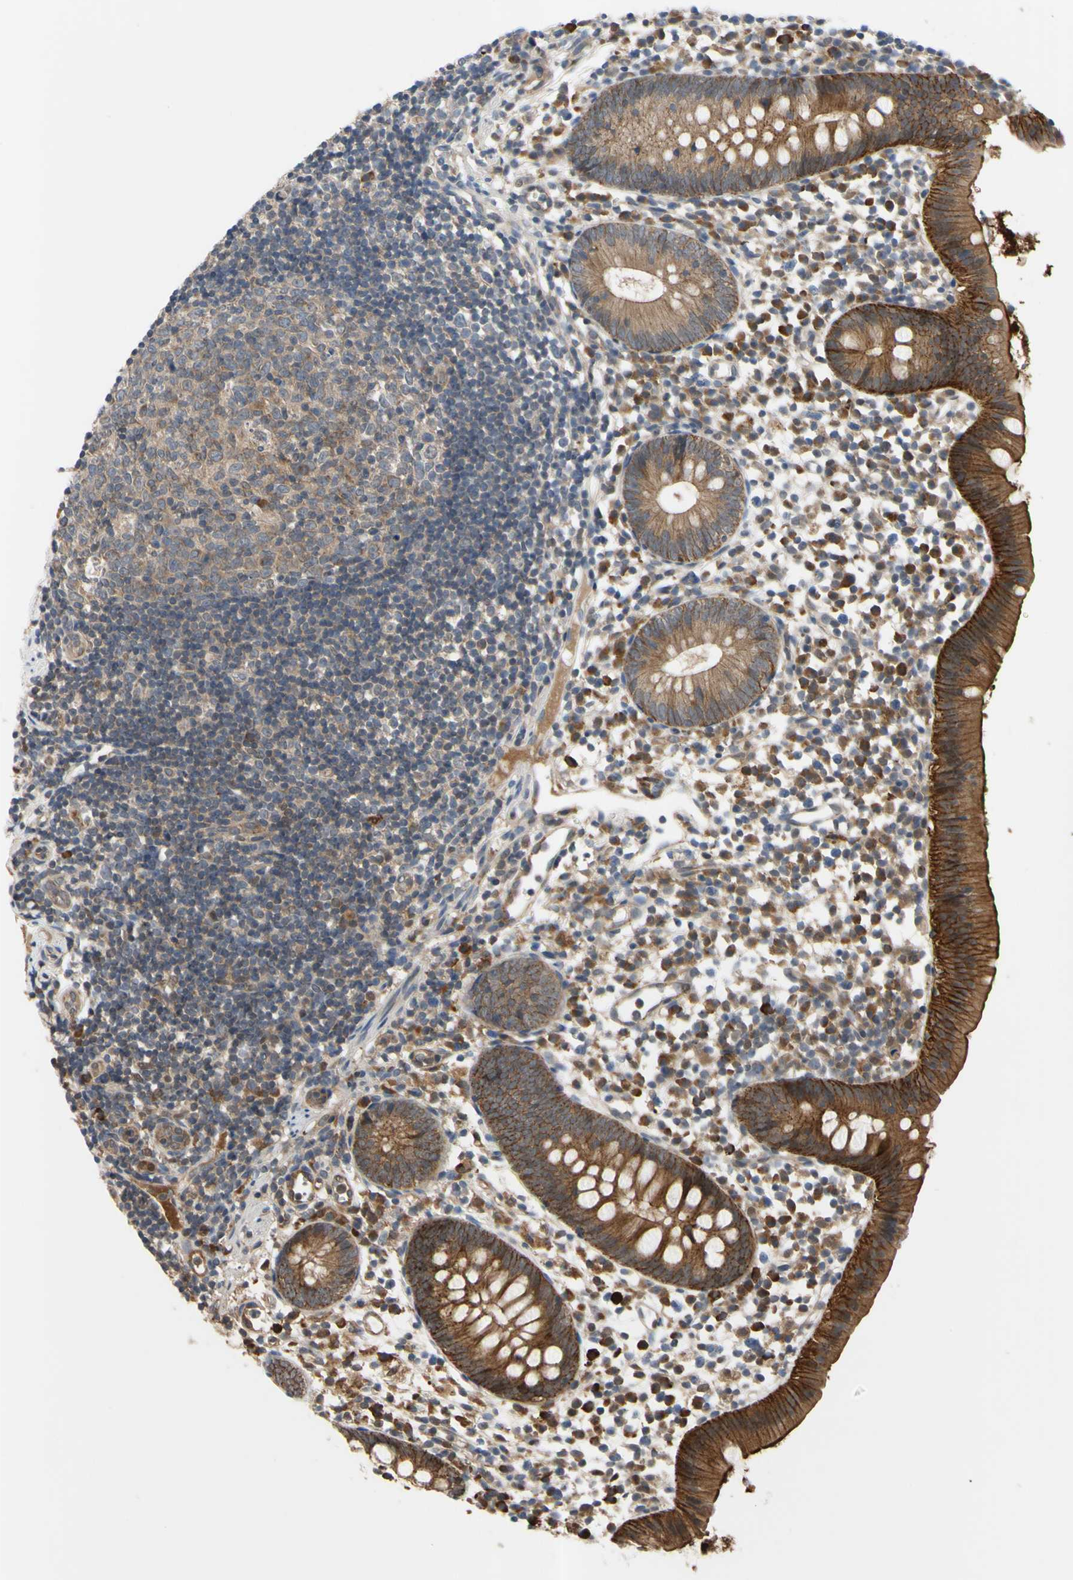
{"staining": {"intensity": "strong", "quantity": ">75%", "location": "cytoplasmic/membranous"}, "tissue": "appendix", "cell_type": "Glandular cells", "image_type": "normal", "snomed": [{"axis": "morphology", "description": "Normal tissue, NOS"}, {"axis": "topography", "description": "Appendix"}], "caption": "Protein staining demonstrates strong cytoplasmic/membranous staining in about >75% of glandular cells in normal appendix. Nuclei are stained in blue.", "gene": "XIAP", "patient": {"sex": "female", "age": 20}}